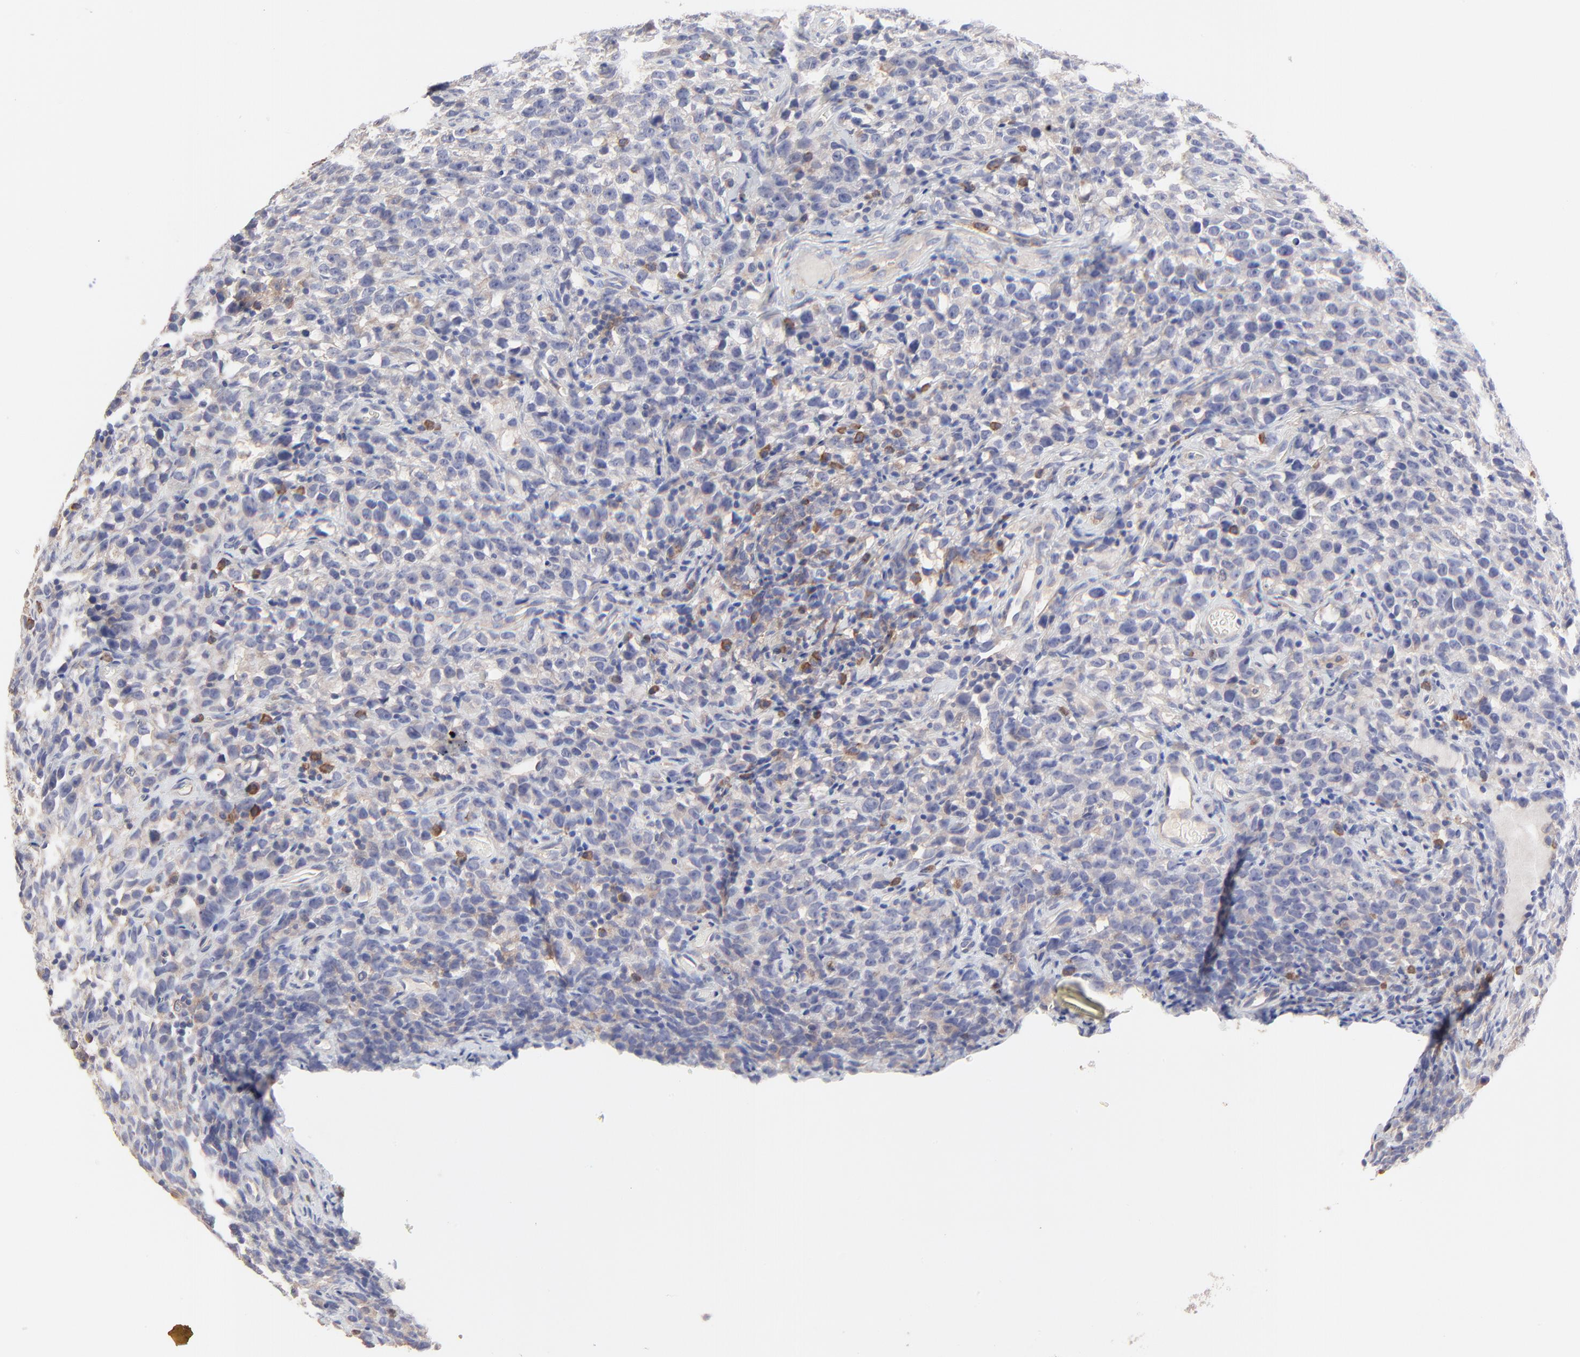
{"staining": {"intensity": "negative", "quantity": "none", "location": "none"}, "tissue": "testis cancer", "cell_type": "Tumor cells", "image_type": "cancer", "snomed": [{"axis": "morphology", "description": "Seminoma, NOS"}, {"axis": "topography", "description": "Testis"}], "caption": "IHC histopathology image of neoplastic tissue: testis cancer stained with DAB demonstrates no significant protein positivity in tumor cells. (Stains: DAB IHC with hematoxylin counter stain, Microscopy: brightfield microscopy at high magnification).", "gene": "PPFIBP2", "patient": {"sex": "male", "age": 25}}